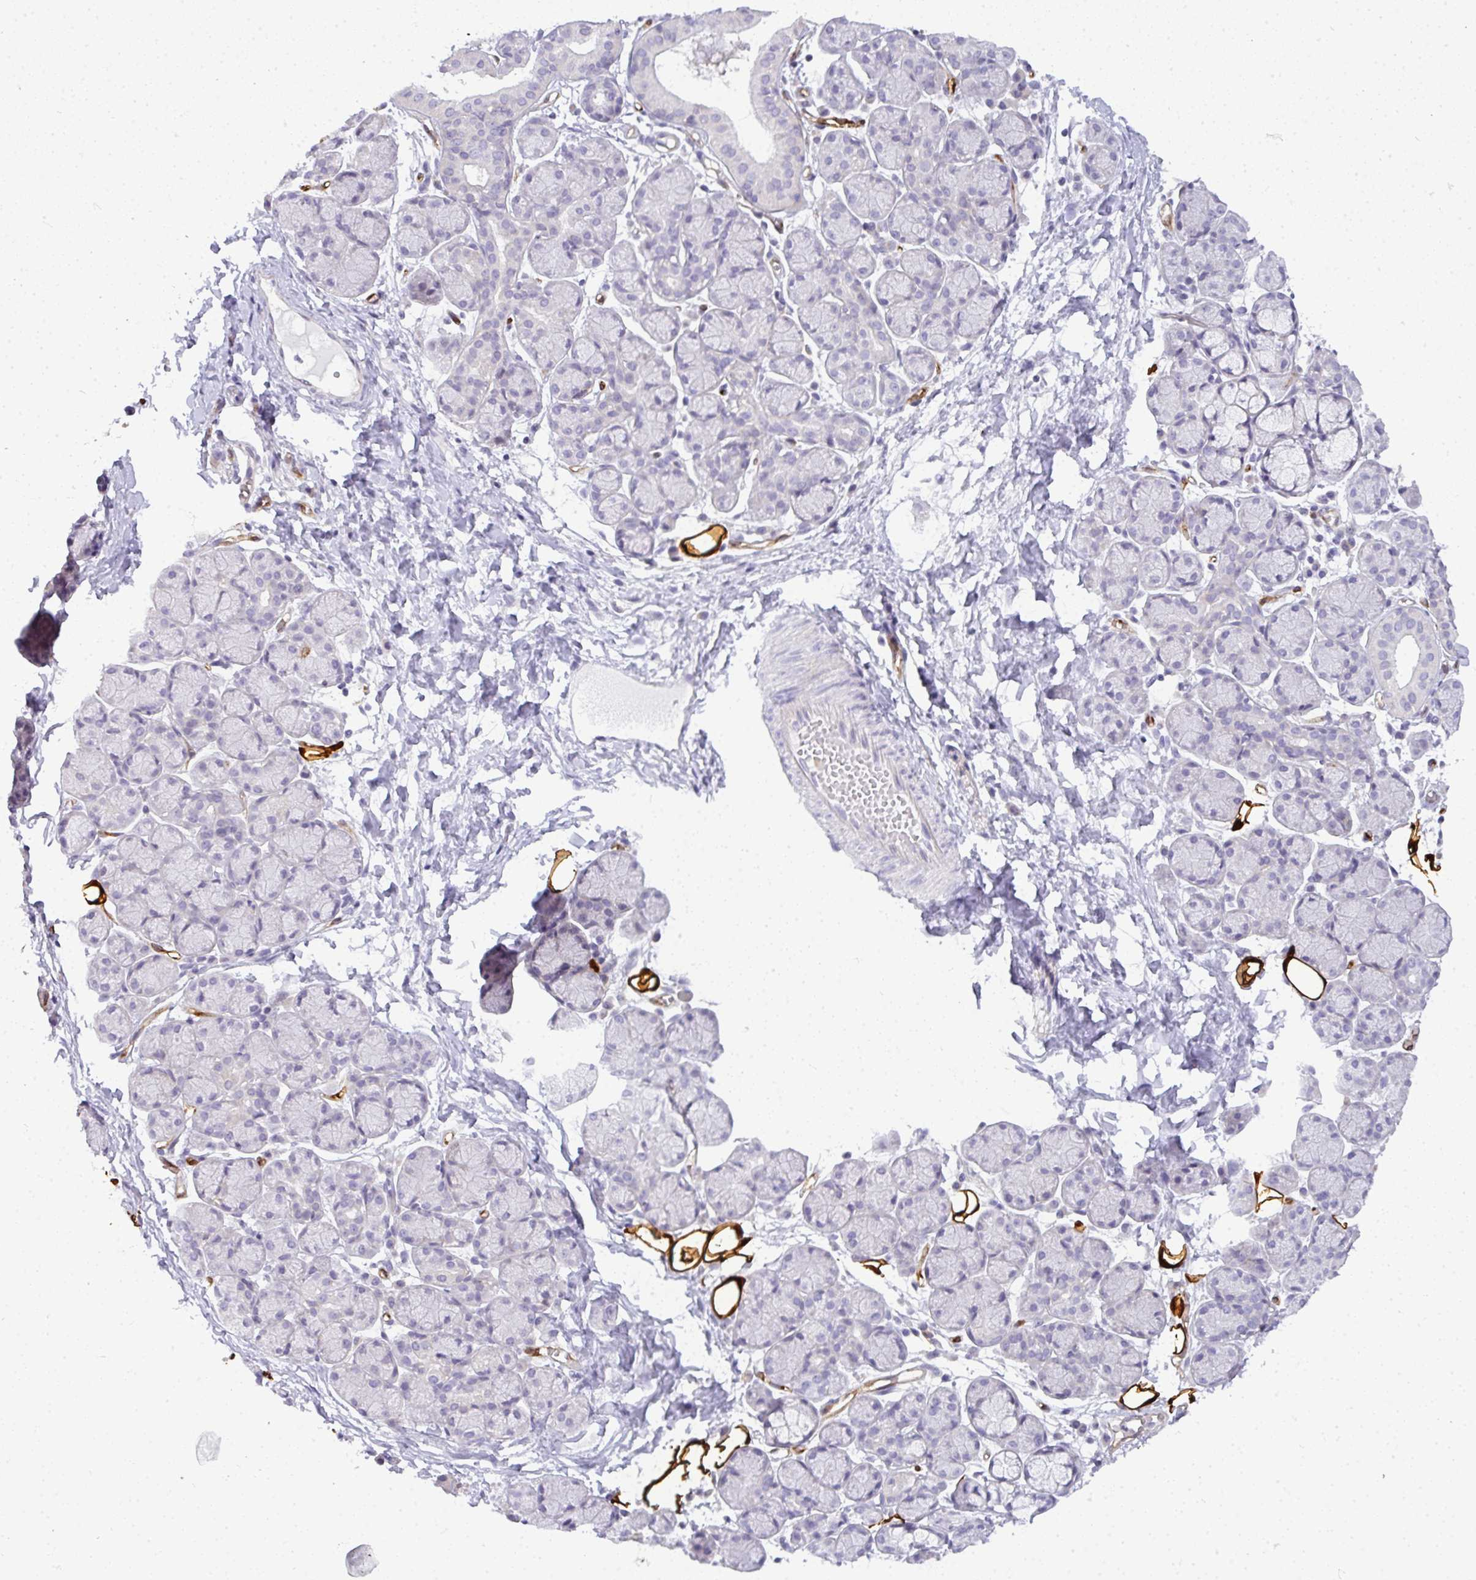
{"staining": {"intensity": "negative", "quantity": "none", "location": "none"}, "tissue": "salivary gland", "cell_type": "Glandular cells", "image_type": "normal", "snomed": [{"axis": "morphology", "description": "Normal tissue, NOS"}, {"axis": "morphology", "description": "Inflammation, NOS"}, {"axis": "topography", "description": "Lymph node"}, {"axis": "topography", "description": "Salivary gland"}], "caption": "Unremarkable salivary gland was stained to show a protein in brown. There is no significant positivity in glandular cells. (DAB IHC, high magnification).", "gene": "LIPE", "patient": {"sex": "male", "age": 3}}